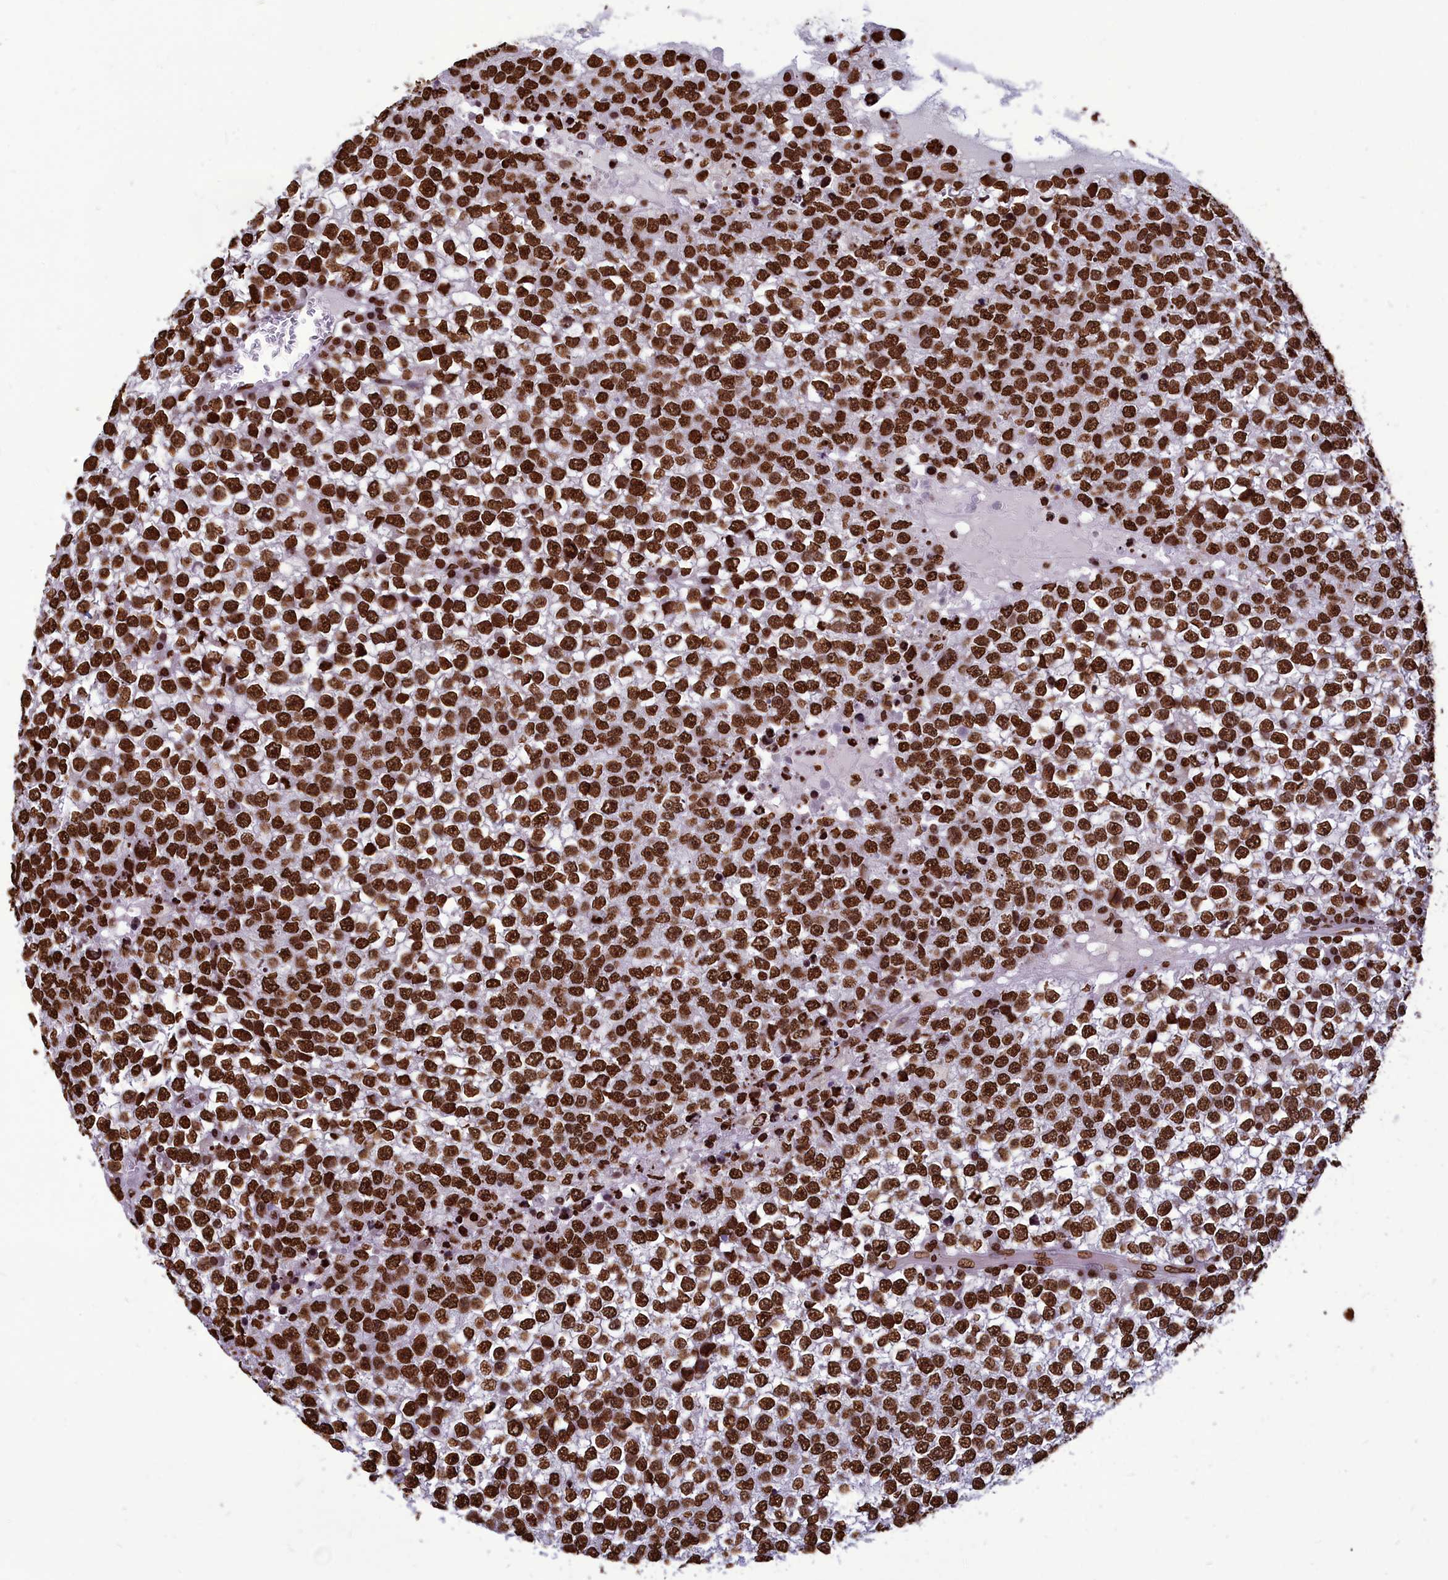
{"staining": {"intensity": "strong", "quantity": ">75%", "location": "nuclear"}, "tissue": "testis cancer", "cell_type": "Tumor cells", "image_type": "cancer", "snomed": [{"axis": "morphology", "description": "Seminoma, NOS"}, {"axis": "topography", "description": "Testis"}], "caption": "This is an image of immunohistochemistry (IHC) staining of testis seminoma, which shows strong expression in the nuclear of tumor cells.", "gene": "AKAP17A", "patient": {"sex": "male", "age": 65}}